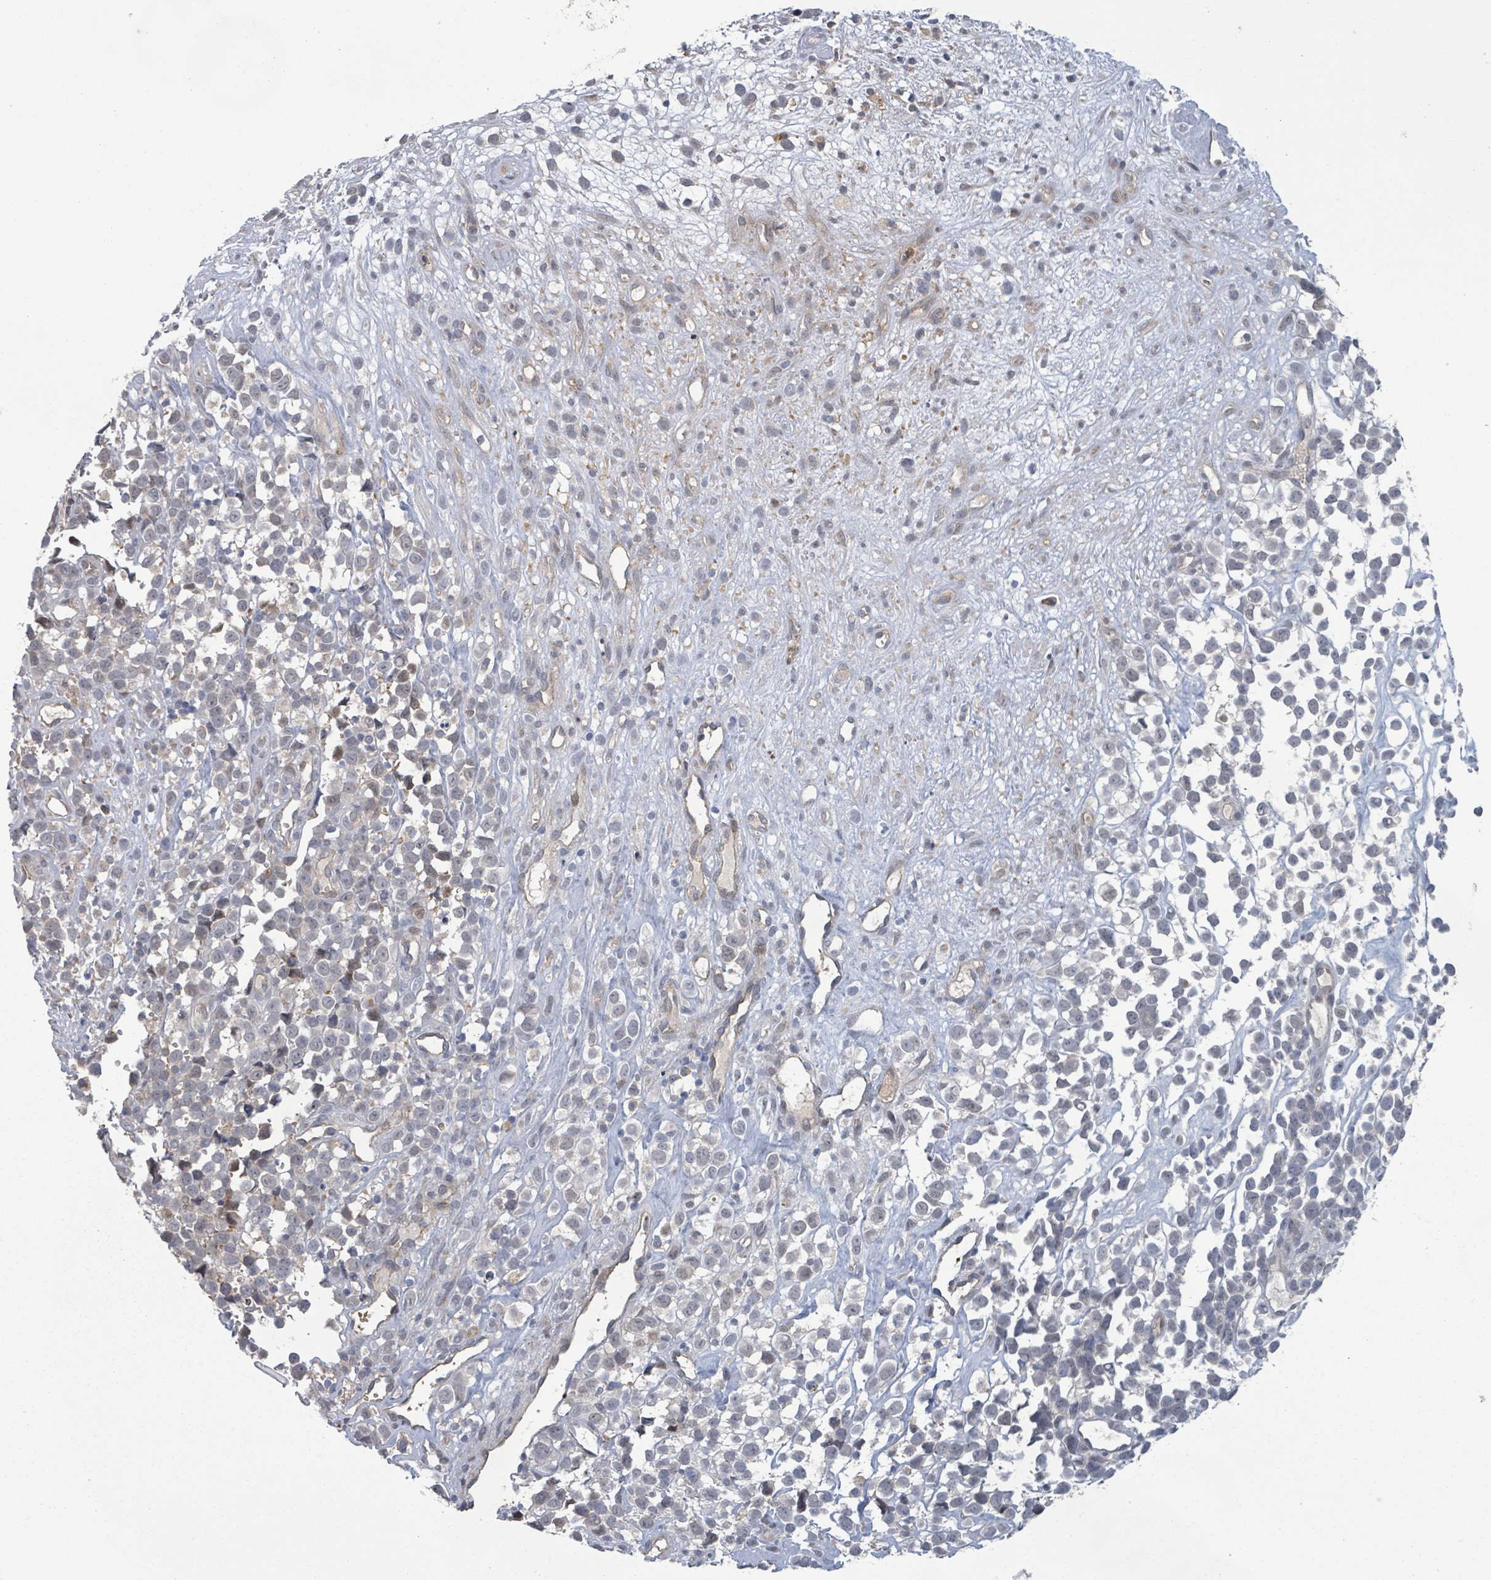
{"staining": {"intensity": "negative", "quantity": "none", "location": "none"}, "tissue": "melanoma", "cell_type": "Tumor cells", "image_type": "cancer", "snomed": [{"axis": "morphology", "description": "Malignant melanoma, NOS"}, {"axis": "topography", "description": "Nose, NOS"}], "caption": "High magnification brightfield microscopy of malignant melanoma stained with DAB (3,3'-diaminobenzidine) (brown) and counterstained with hematoxylin (blue): tumor cells show no significant staining.", "gene": "SHROOM2", "patient": {"sex": "female", "age": 48}}